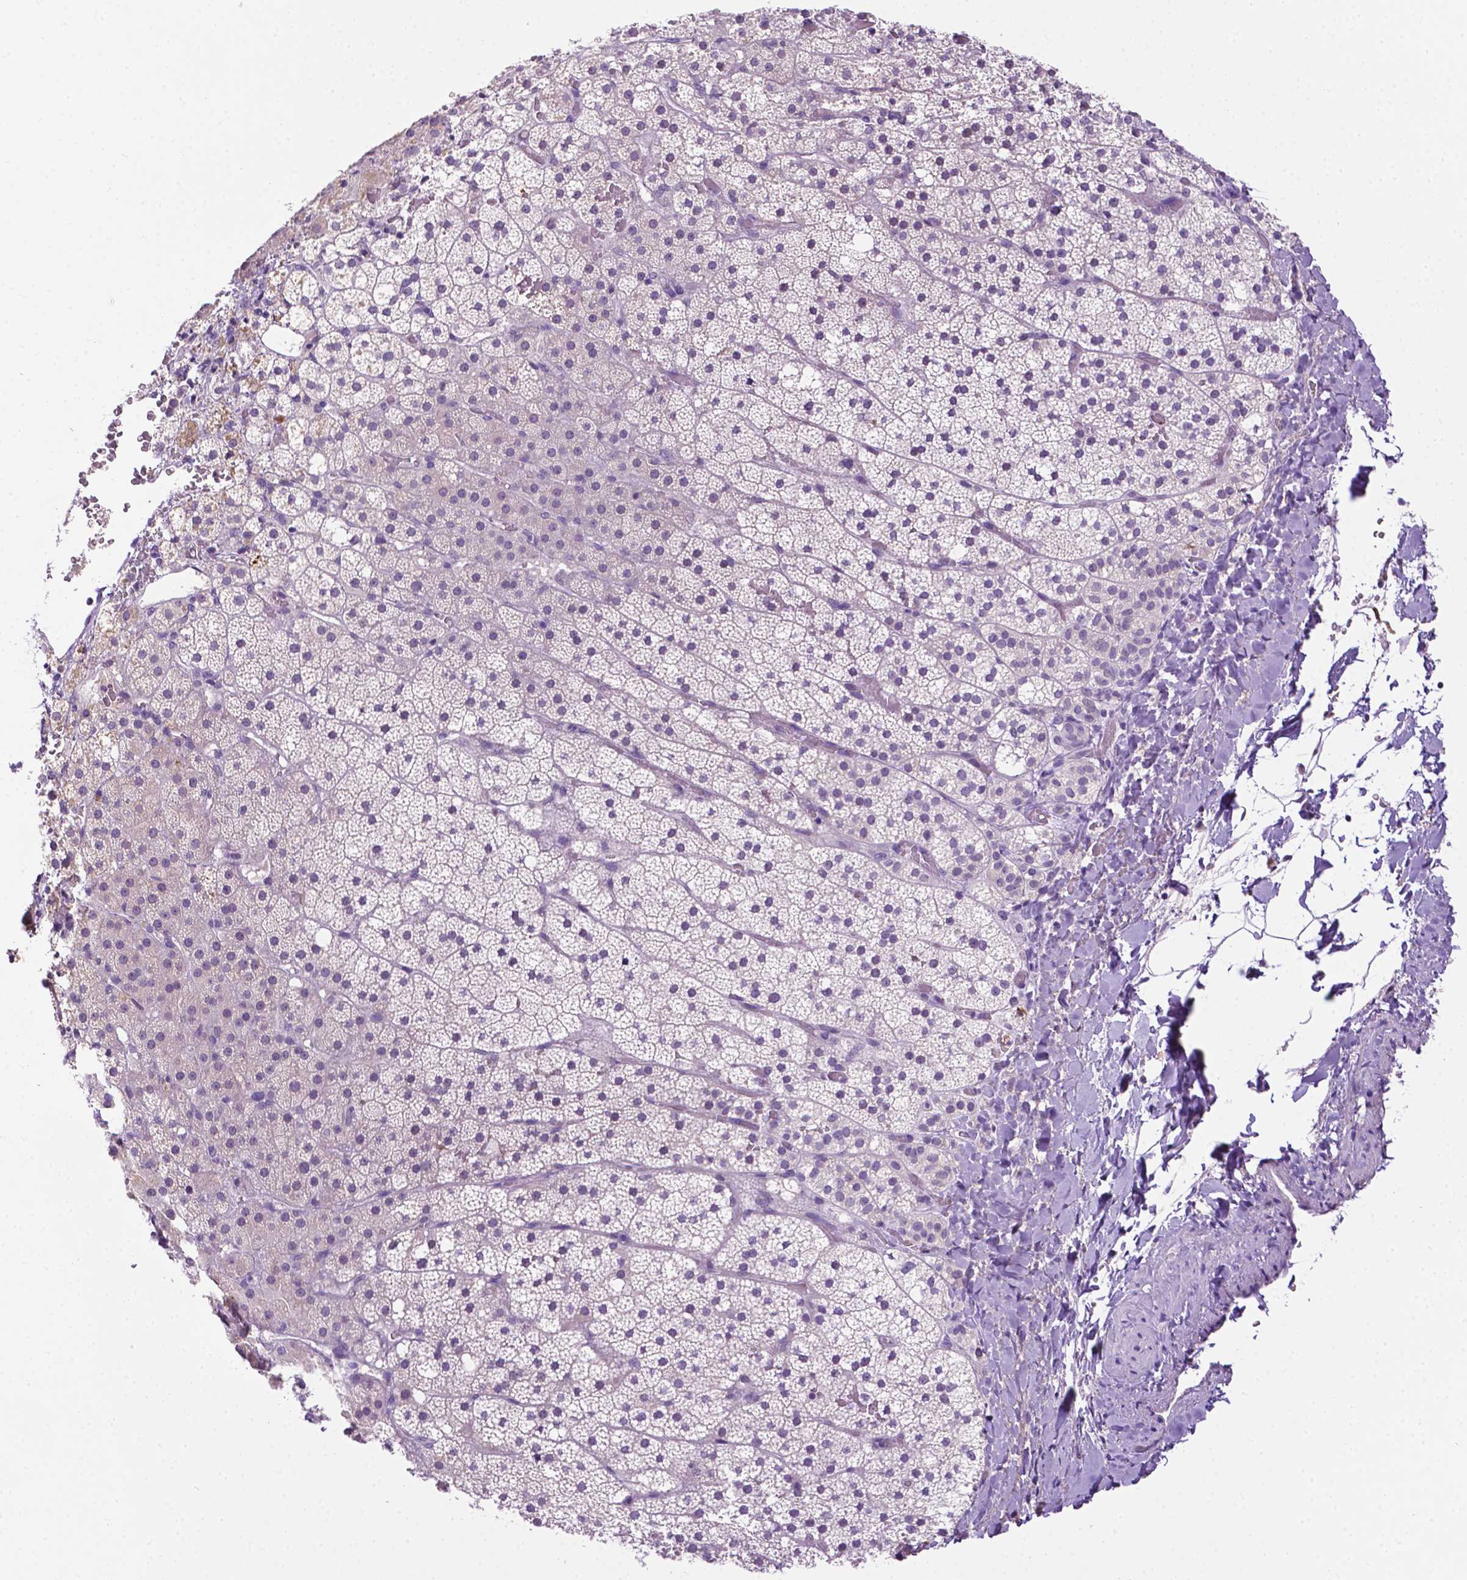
{"staining": {"intensity": "weak", "quantity": "<25%", "location": "cytoplasmic/membranous"}, "tissue": "adrenal gland", "cell_type": "Glandular cells", "image_type": "normal", "snomed": [{"axis": "morphology", "description": "Normal tissue, NOS"}, {"axis": "topography", "description": "Adrenal gland"}], "caption": "Protein analysis of normal adrenal gland displays no significant positivity in glandular cells.", "gene": "MMP27", "patient": {"sex": "male", "age": 53}}